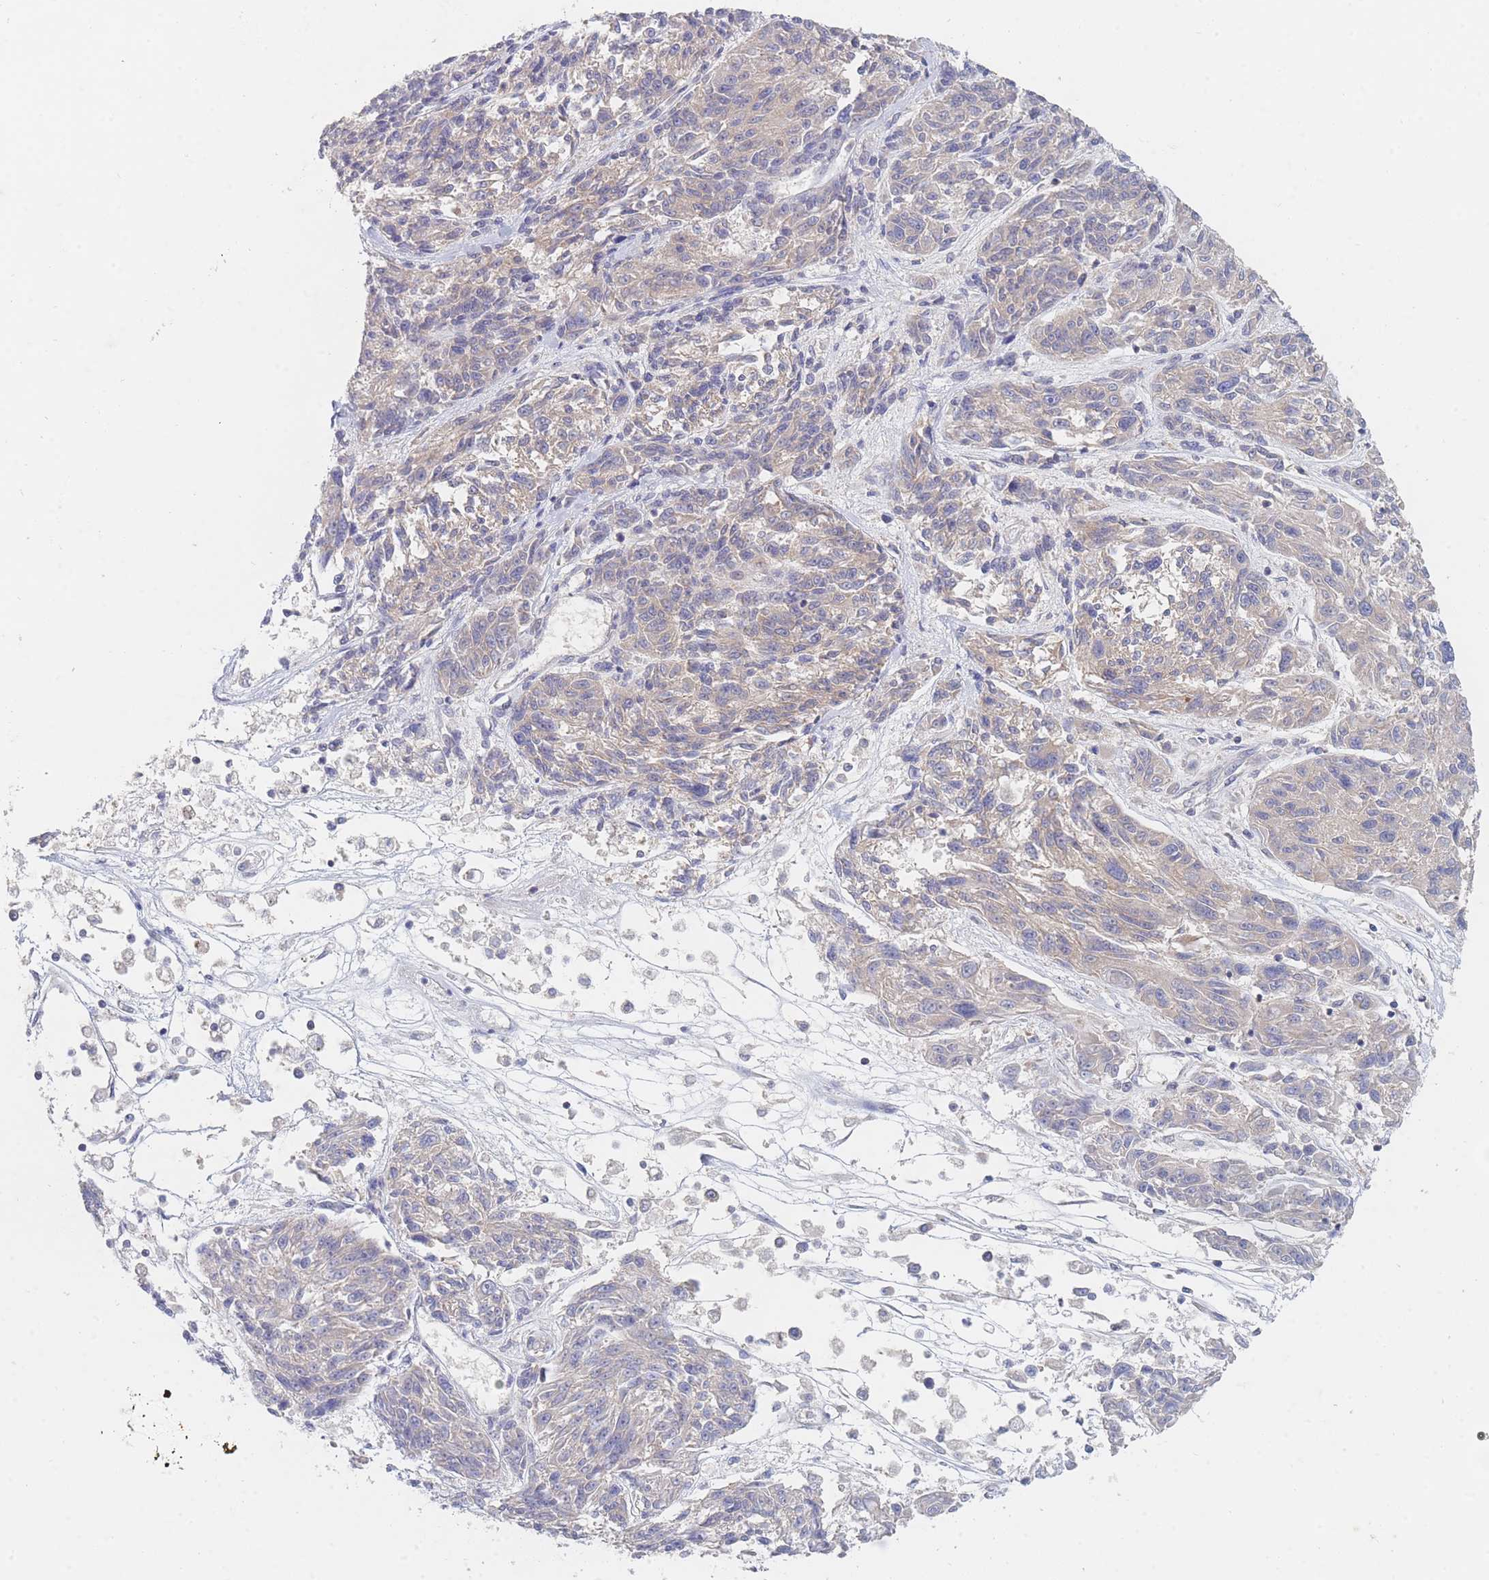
{"staining": {"intensity": "weak", "quantity": "<25%", "location": "cytoplasmic/membranous"}, "tissue": "melanoma", "cell_type": "Tumor cells", "image_type": "cancer", "snomed": [{"axis": "morphology", "description": "Malignant melanoma, NOS"}, {"axis": "topography", "description": "Skin"}], "caption": "The image demonstrates no significant staining in tumor cells of melanoma.", "gene": "PPP6C", "patient": {"sex": "male", "age": 53}}